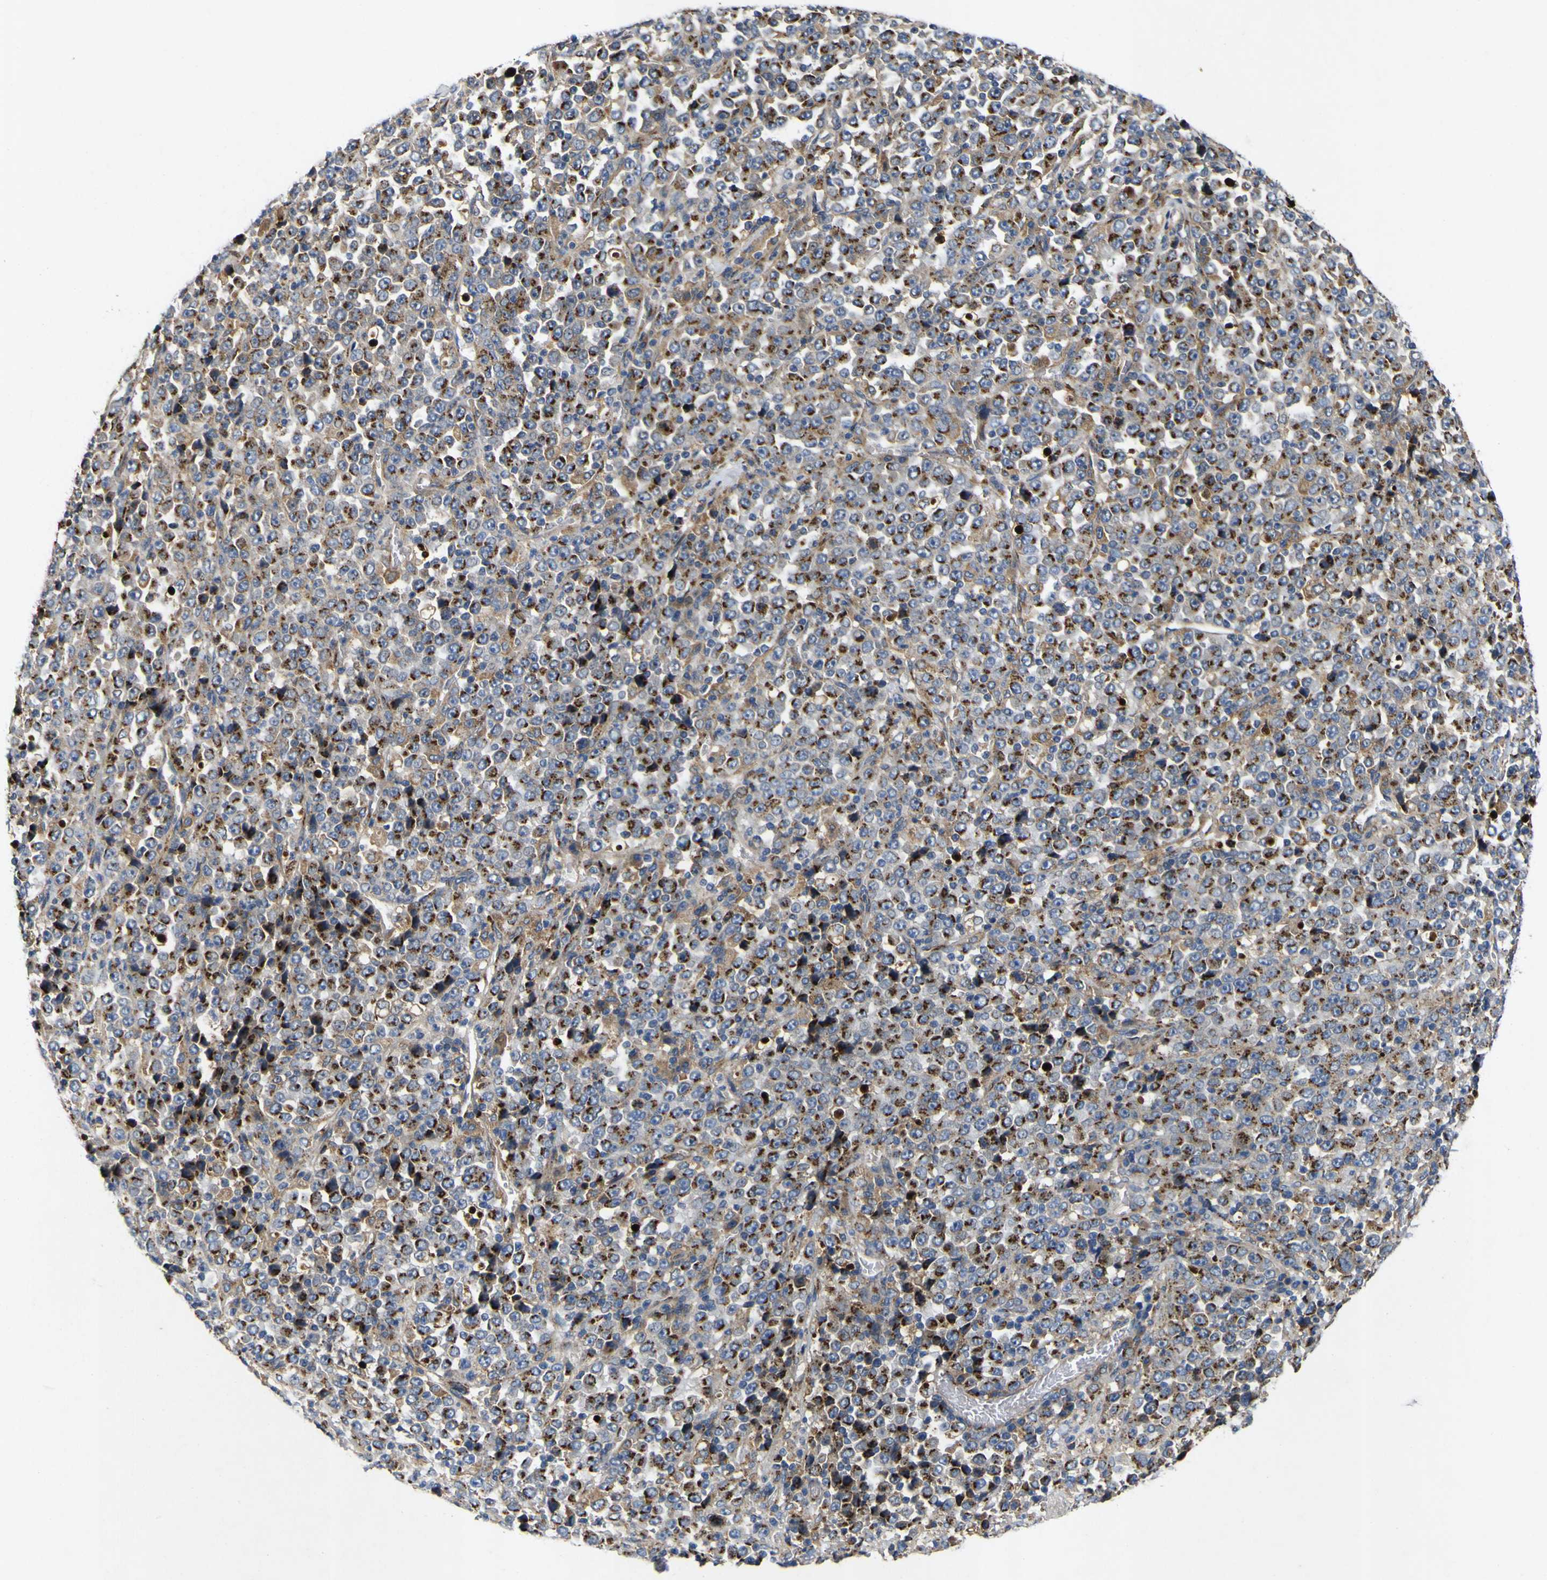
{"staining": {"intensity": "strong", "quantity": ">75%", "location": "cytoplasmic/membranous"}, "tissue": "stomach cancer", "cell_type": "Tumor cells", "image_type": "cancer", "snomed": [{"axis": "morphology", "description": "Normal tissue, NOS"}, {"axis": "morphology", "description": "Adenocarcinoma, NOS"}, {"axis": "topography", "description": "Stomach, upper"}, {"axis": "topography", "description": "Stomach"}], "caption": "Tumor cells display high levels of strong cytoplasmic/membranous expression in approximately >75% of cells in human stomach cancer.", "gene": "COA1", "patient": {"sex": "male", "age": 59}}